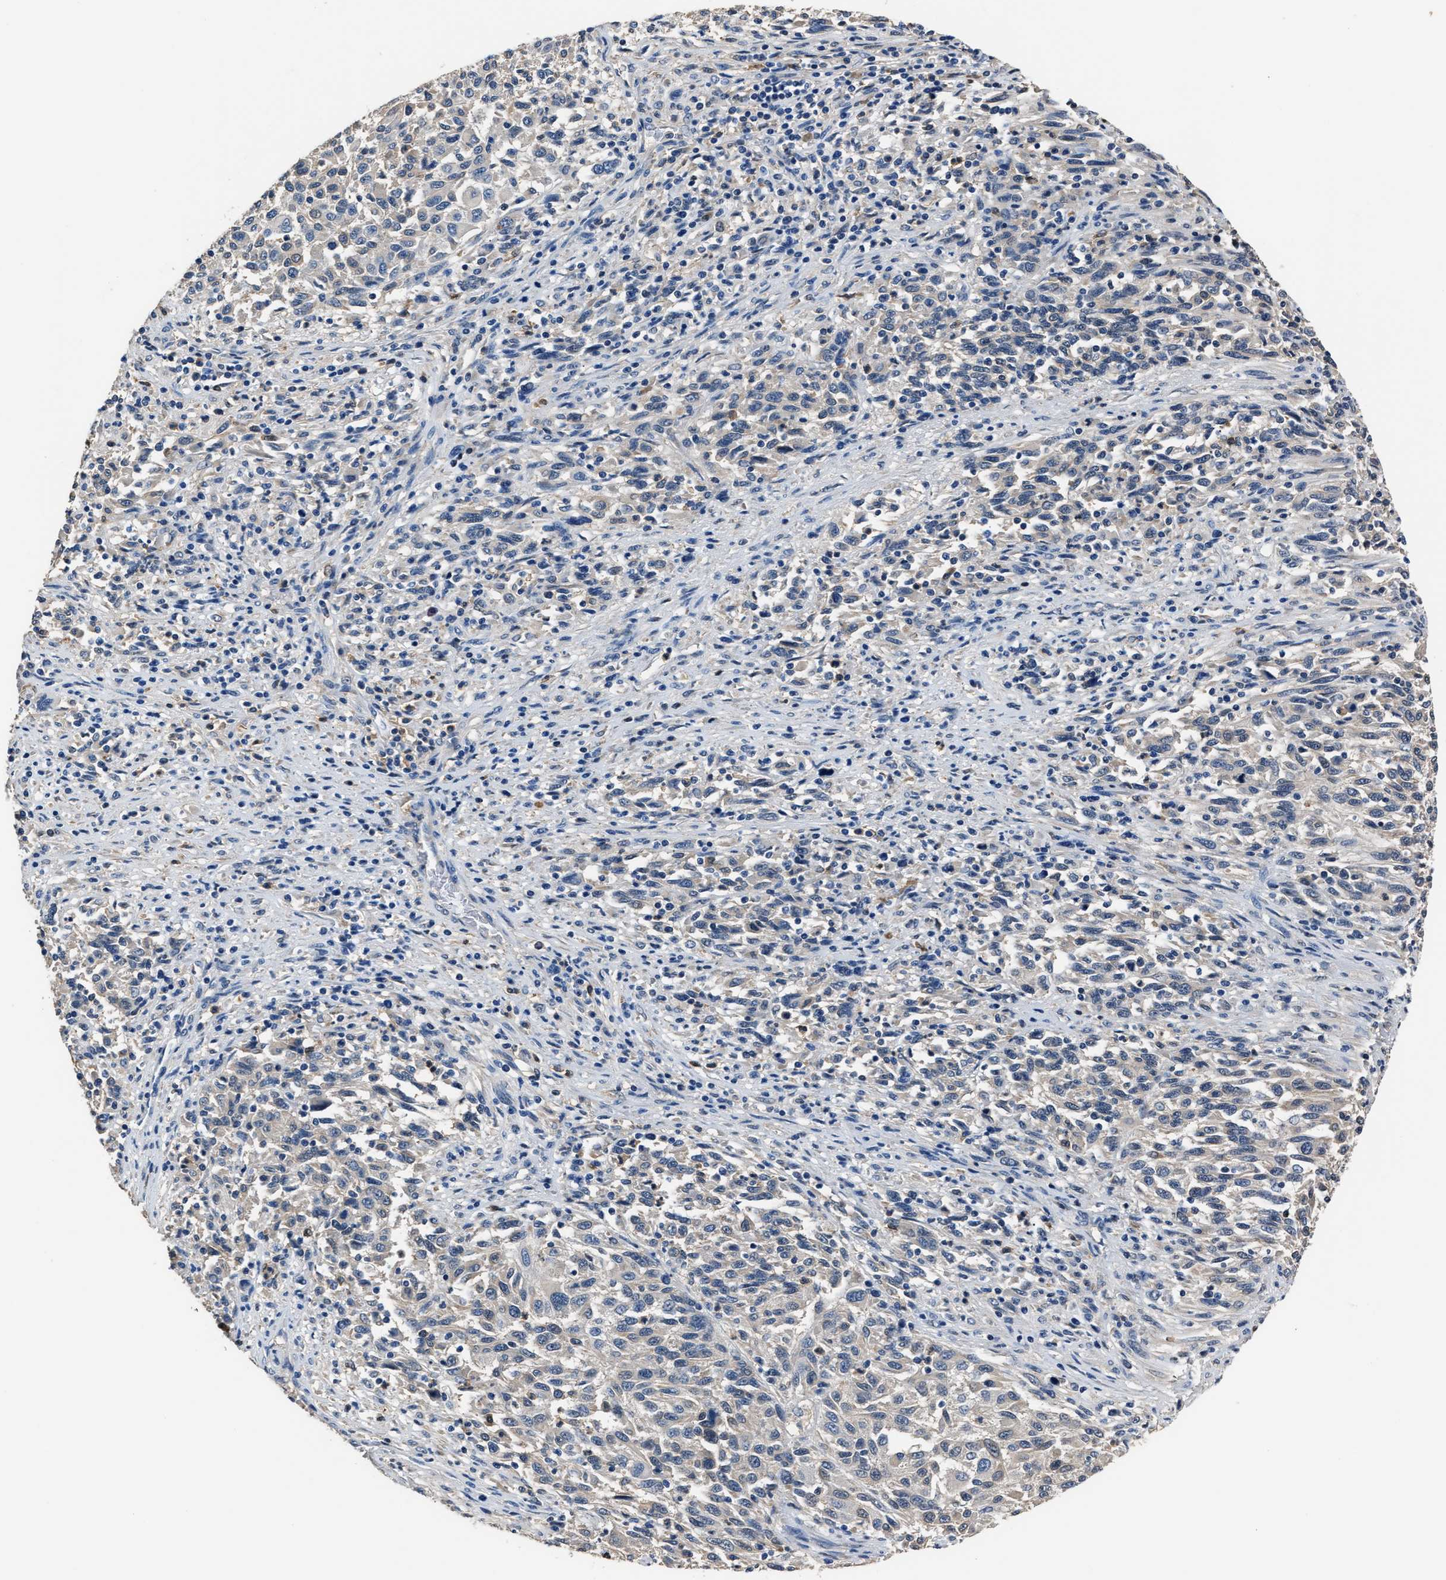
{"staining": {"intensity": "negative", "quantity": "none", "location": "none"}, "tissue": "melanoma", "cell_type": "Tumor cells", "image_type": "cancer", "snomed": [{"axis": "morphology", "description": "Malignant melanoma, Metastatic site"}, {"axis": "topography", "description": "Lymph node"}], "caption": "A high-resolution photomicrograph shows immunohistochemistry staining of malignant melanoma (metastatic site), which exhibits no significant expression in tumor cells.", "gene": "GSTP1", "patient": {"sex": "male", "age": 61}}